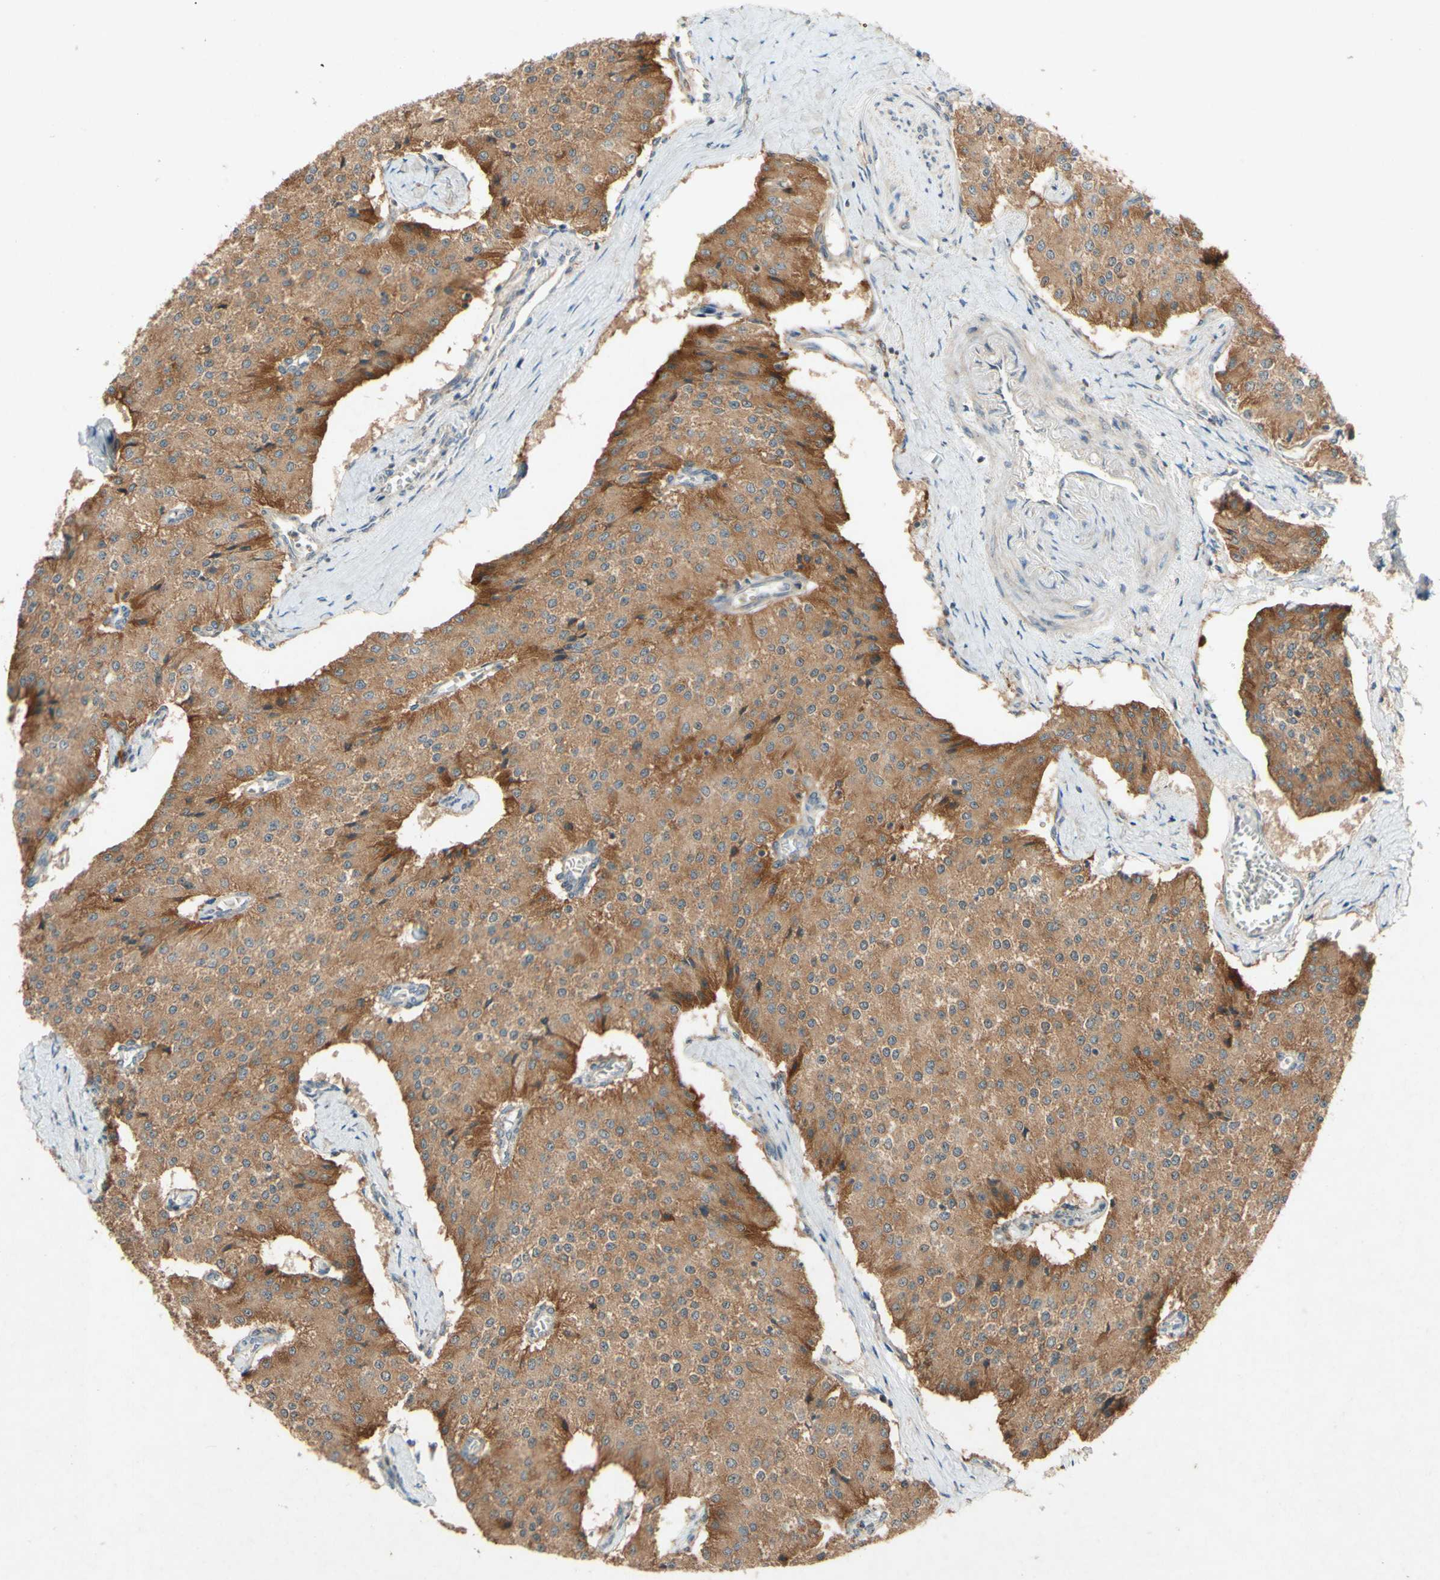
{"staining": {"intensity": "moderate", "quantity": ">75%", "location": "cytoplasmic/membranous"}, "tissue": "carcinoid", "cell_type": "Tumor cells", "image_type": "cancer", "snomed": [{"axis": "morphology", "description": "Carcinoid, malignant, NOS"}, {"axis": "topography", "description": "Colon"}], "caption": "This is an image of immunohistochemistry (IHC) staining of carcinoid (malignant), which shows moderate positivity in the cytoplasmic/membranous of tumor cells.", "gene": "ATP6V1F", "patient": {"sex": "female", "age": 52}}